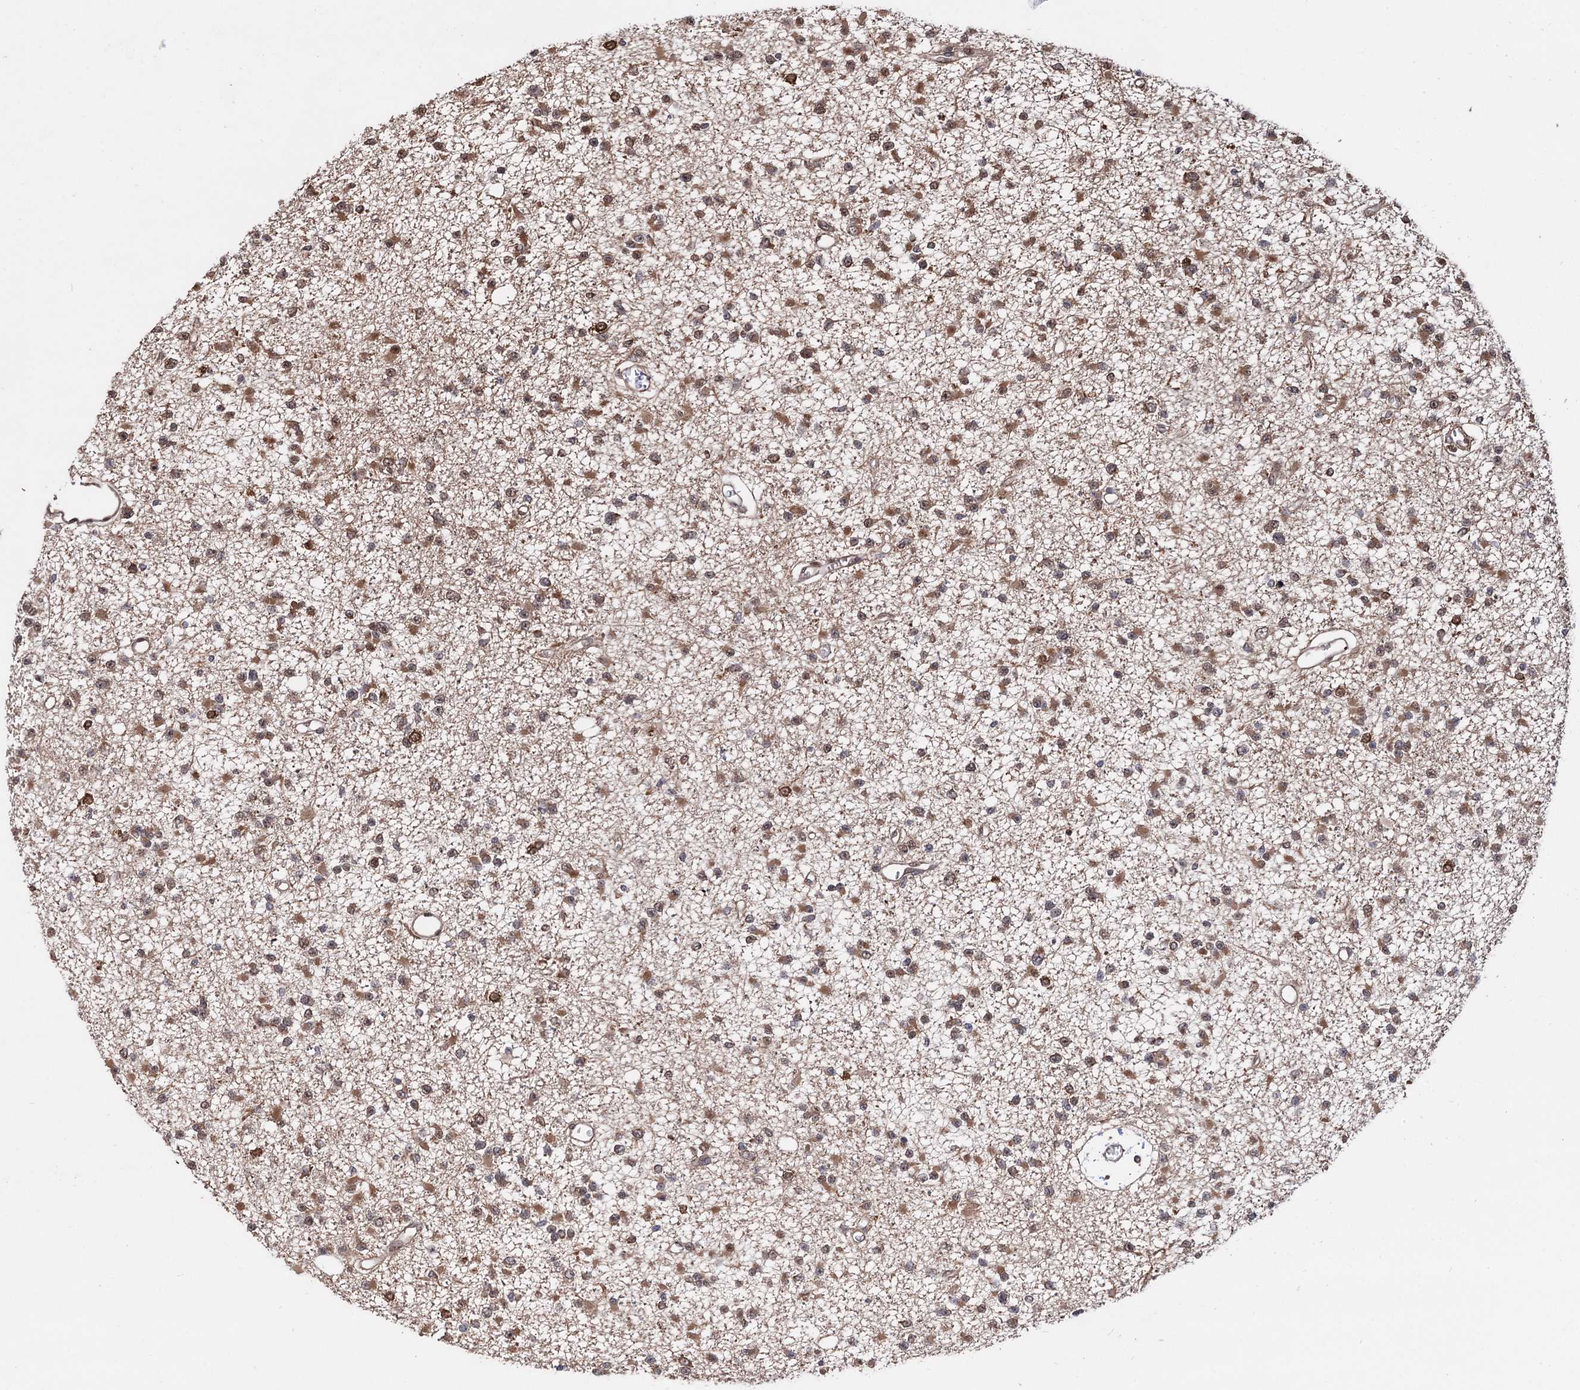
{"staining": {"intensity": "moderate", "quantity": "25%-75%", "location": "cytoplasmic/membranous,nuclear"}, "tissue": "glioma", "cell_type": "Tumor cells", "image_type": "cancer", "snomed": [{"axis": "morphology", "description": "Glioma, malignant, Low grade"}, {"axis": "topography", "description": "Brain"}], "caption": "Glioma stained for a protein demonstrates moderate cytoplasmic/membranous and nuclear positivity in tumor cells. The protein is stained brown, and the nuclei are stained in blue (DAB (3,3'-diaminobenzidine) IHC with brightfield microscopy, high magnification).", "gene": "PIGB", "patient": {"sex": "female", "age": 22}}